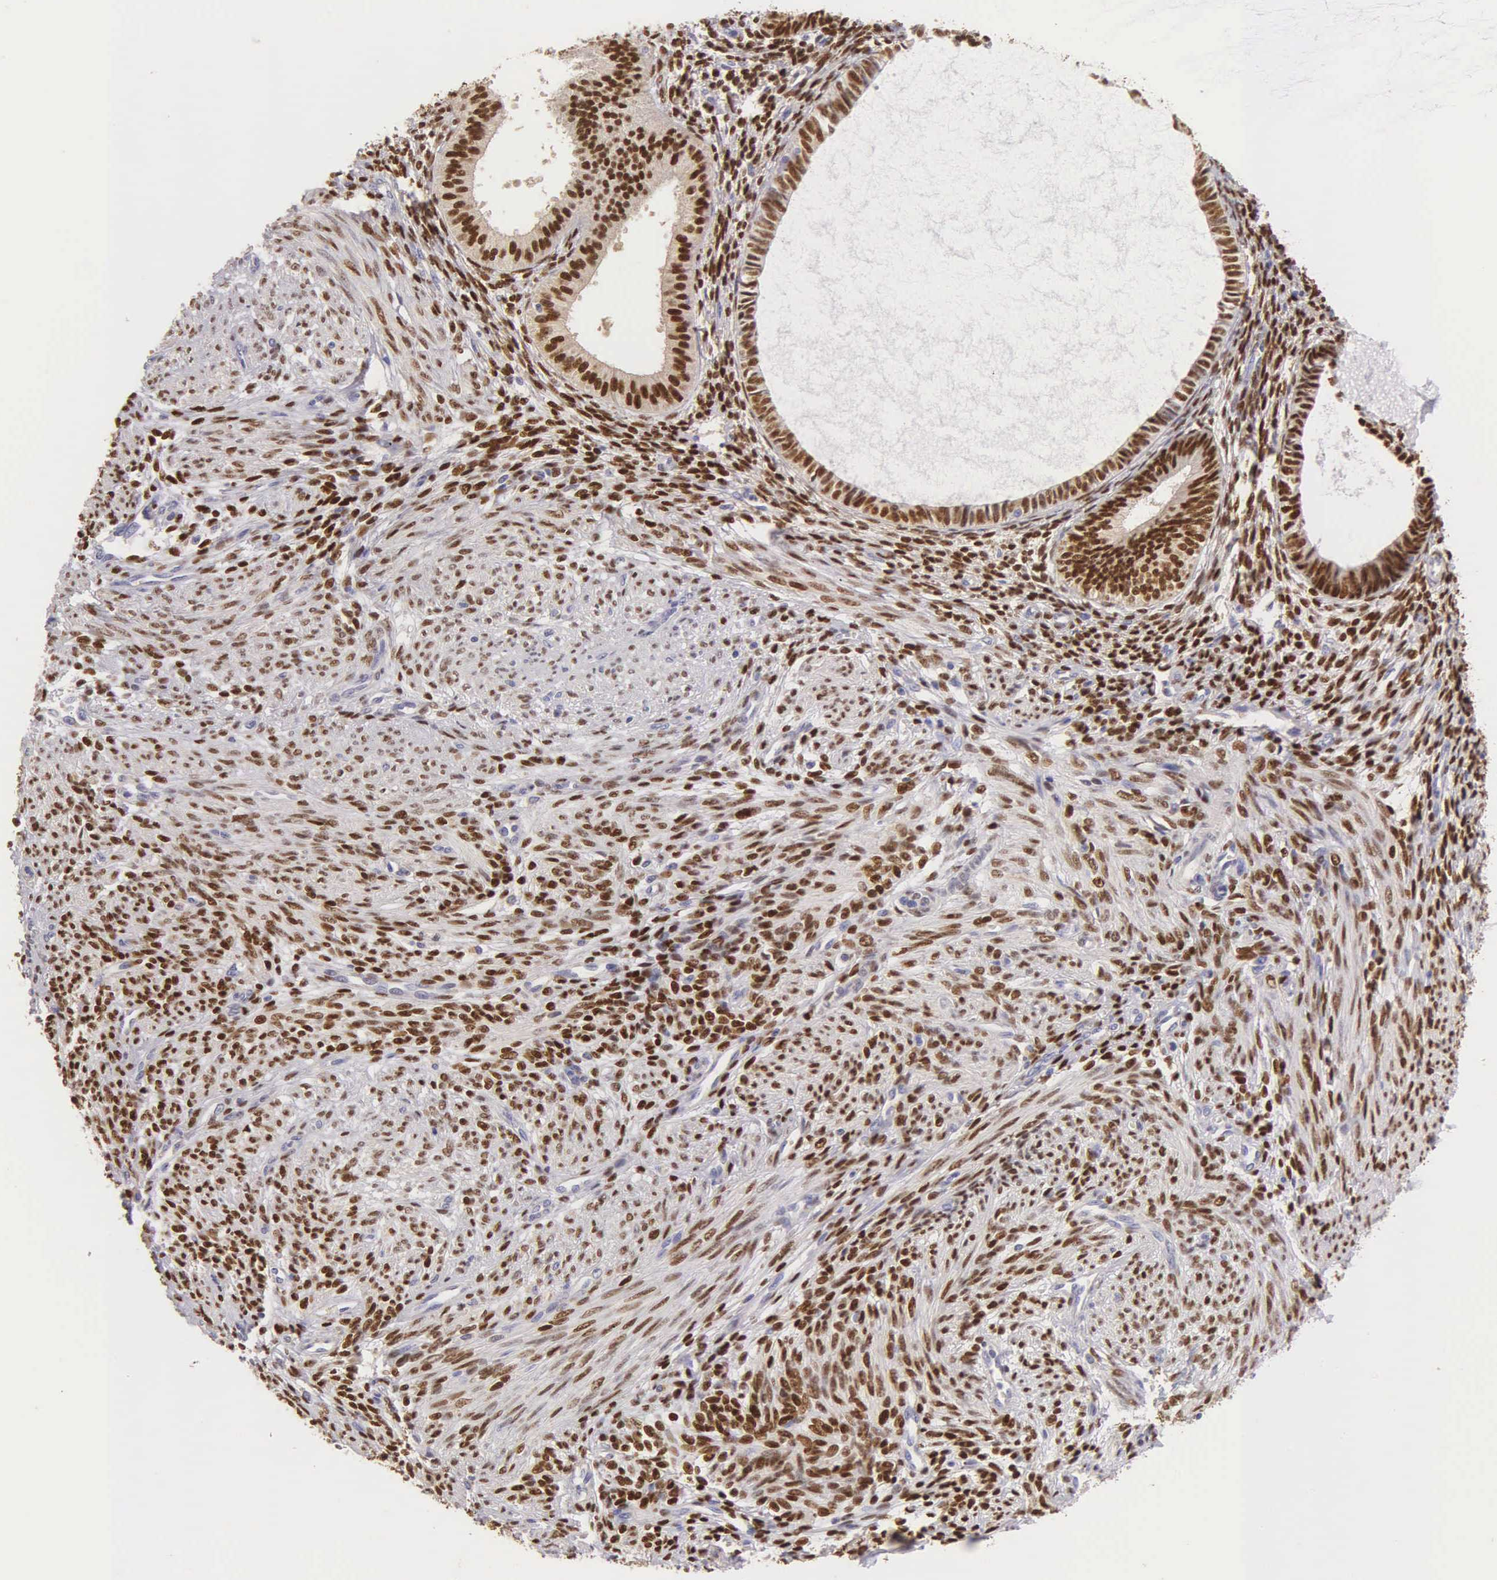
{"staining": {"intensity": "strong", "quantity": ">75%", "location": "nuclear"}, "tissue": "endometrium", "cell_type": "Cells in endometrial stroma", "image_type": "normal", "snomed": [{"axis": "morphology", "description": "Normal tissue, NOS"}, {"axis": "topography", "description": "Endometrium"}], "caption": "Cells in endometrial stroma exhibit strong nuclear expression in approximately >75% of cells in normal endometrium. The staining was performed using DAB (3,3'-diaminobenzidine) to visualize the protein expression in brown, while the nuclei were stained in blue with hematoxylin (Magnification: 20x).", "gene": "ESR1", "patient": {"sex": "female", "age": 82}}